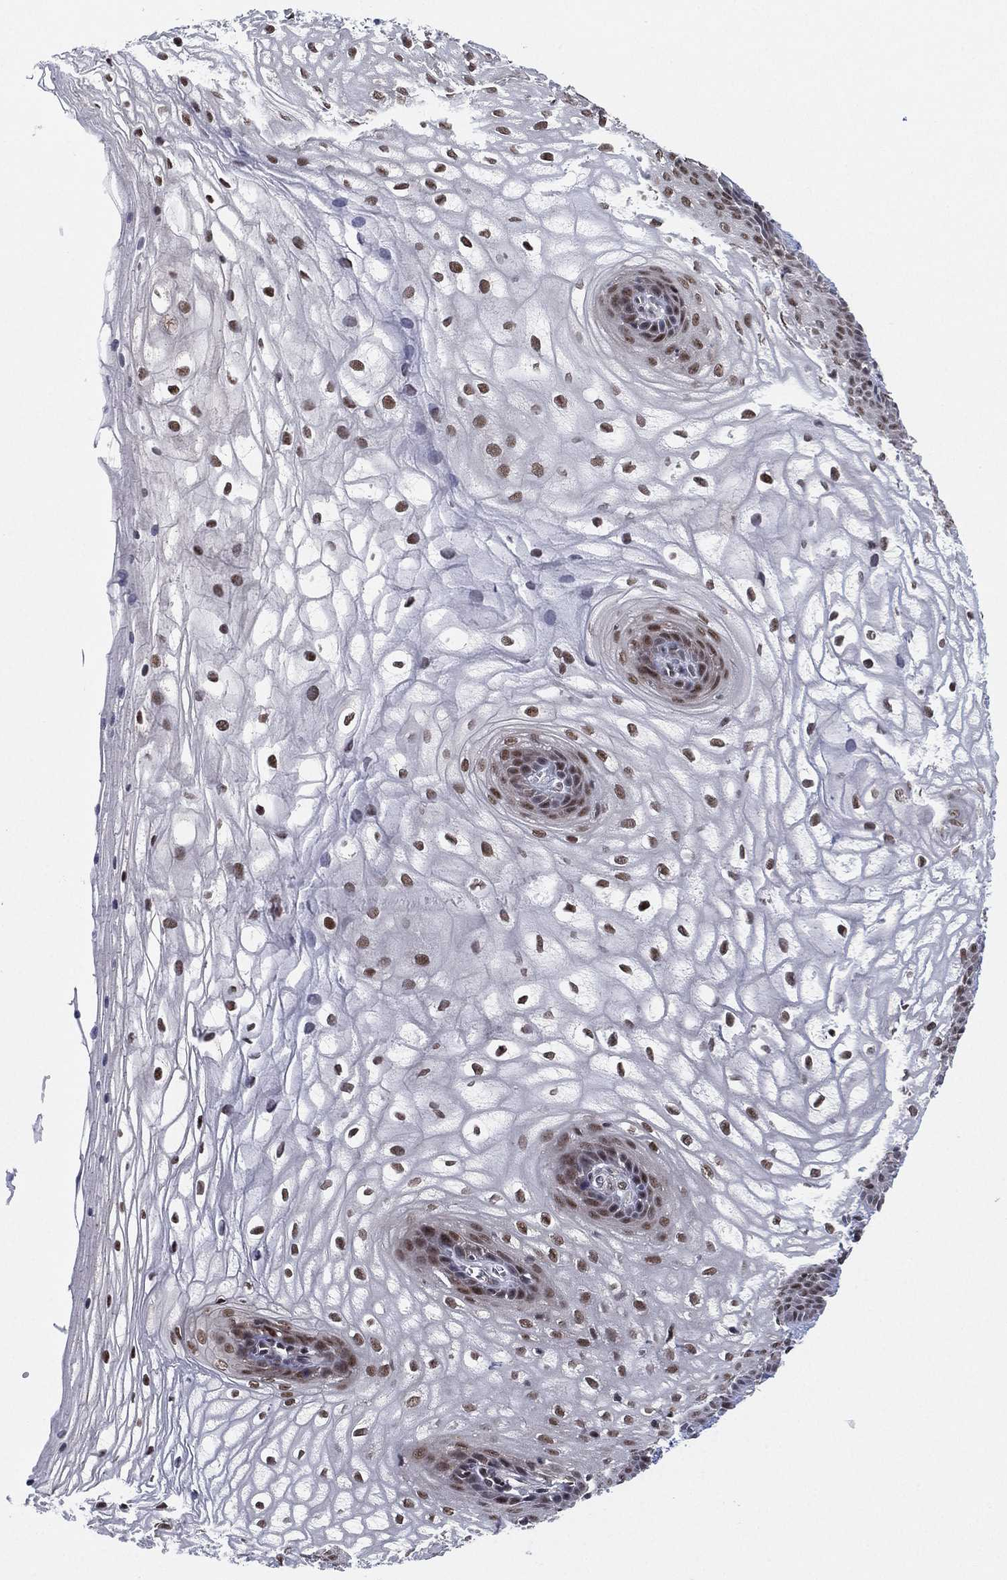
{"staining": {"intensity": "moderate", "quantity": "25%-75%", "location": "nuclear"}, "tissue": "vagina", "cell_type": "Squamous epithelial cells", "image_type": "normal", "snomed": [{"axis": "morphology", "description": "Normal tissue, NOS"}, {"axis": "topography", "description": "Vagina"}], "caption": "About 25%-75% of squamous epithelial cells in normal human vagina demonstrate moderate nuclear protein expression as visualized by brown immunohistochemical staining.", "gene": "DGCR8", "patient": {"sex": "female", "age": 34}}